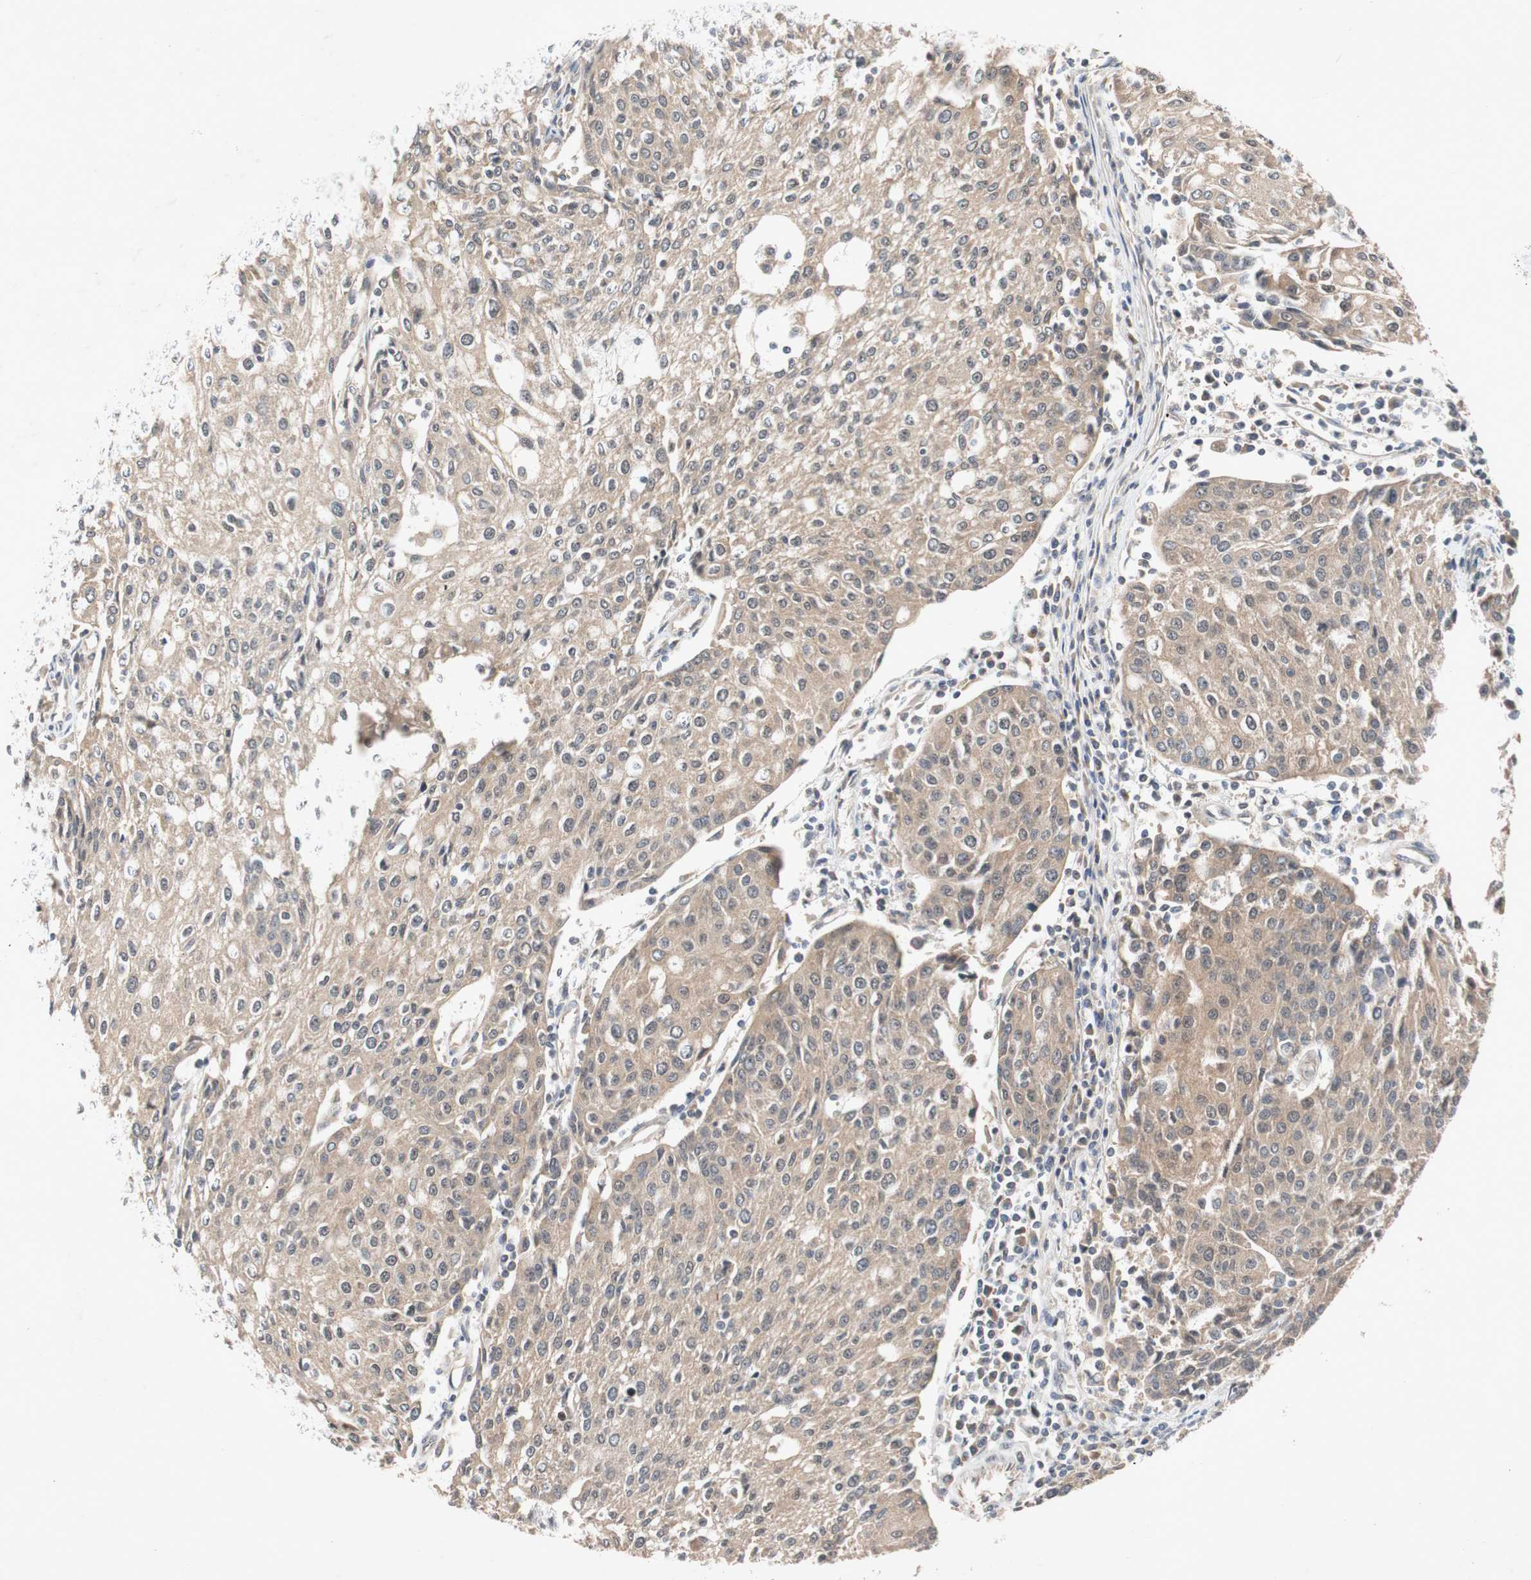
{"staining": {"intensity": "moderate", "quantity": ">75%", "location": "cytoplasmic/membranous"}, "tissue": "urothelial cancer", "cell_type": "Tumor cells", "image_type": "cancer", "snomed": [{"axis": "morphology", "description": "Urothelial carcinoma, High grade"}, {"axis": "topography", "description": "Urinary bladder"}], "caption": "IHC micrograph of neoplastic tissue: urothelial cancer stained using IHC demonstrates medium levels of moderate protein expression localized specifically in the cytoplasmic/membranous of tumor cells, appearing as a cytoplasmic/membranous brown color.", "gene": "PIN1", "patient": {"sex": "female", "age": 85}}